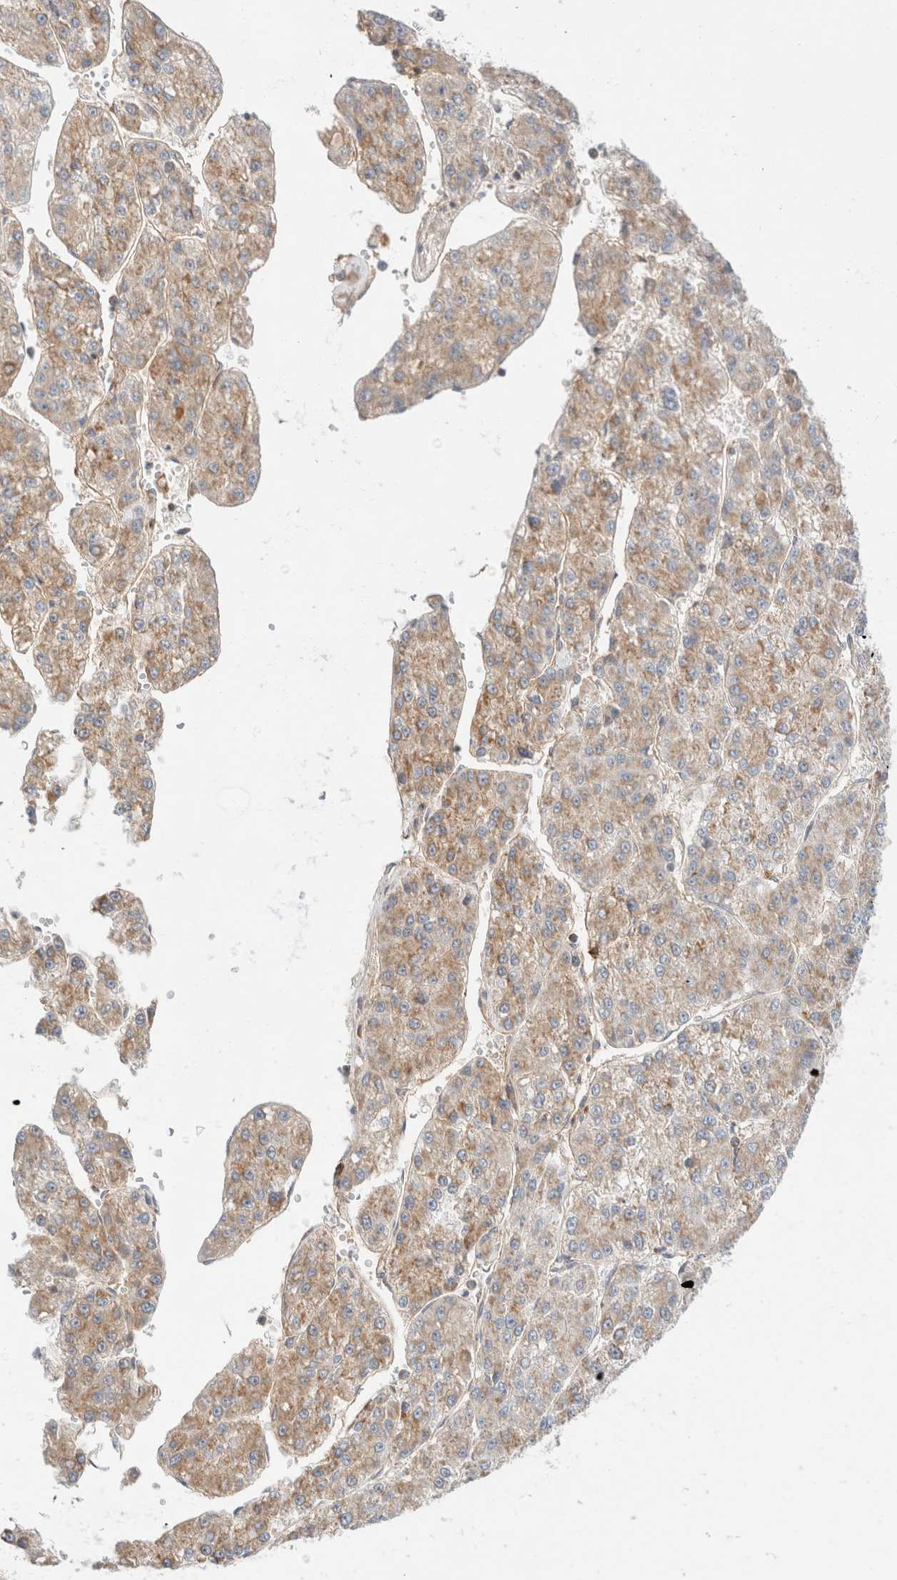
{"staining": {"intensity": "moderate", "quantity": ">75%", "location": "cytoplasmic/membranous"}, "tissue": "liver cancer", "cell_type": "Tumor cells", "image_type": "cancer", "snomed": [{"axis": "morphology", "description": "Carcinoma, Hepatocellular, NOS"}, {"axis": "topography", "description": "Liver"}], "caption": "IHC photomicrograph of neoplastic tissue: liver cancer stained using immunohistochemistry (IHC) demonstrates medium levels of moderate protein expression localized specifically in the cytoplasmic/membranous of tumor cells, appearing as a cytoplasmic/membranous brown color.", "gene": "MRM3", "patient": {"sex": "female", "age": 73}}